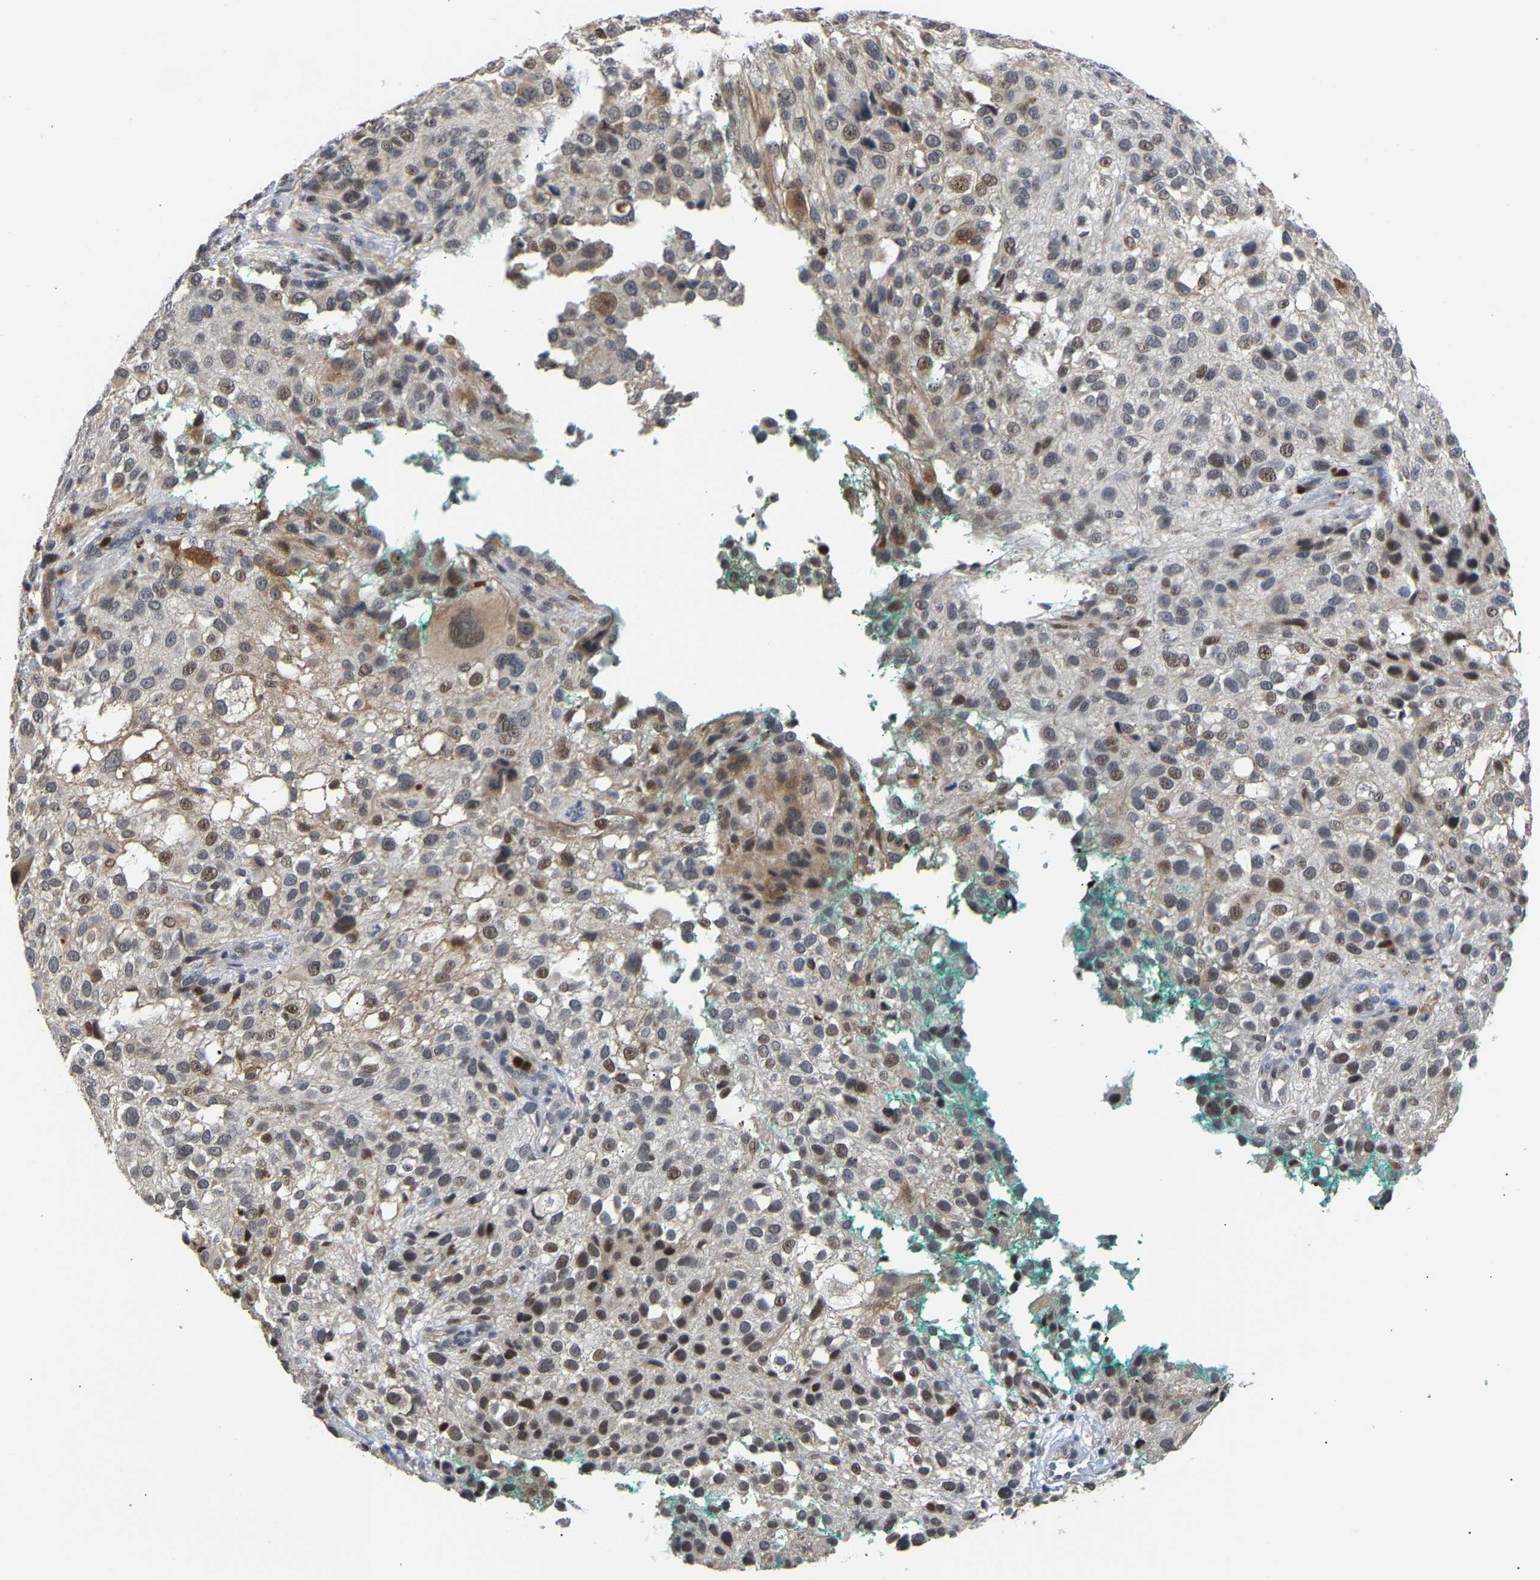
{"staining": {"intensity": "moderate", "quantity": "25%-75%", "location": "nuclear"}, "tissue": "melanoma", "cell_type": "Tumor cells", "image_type": "cancer", "snomed": [{"axis": "morphology", "description": "Necrosis, NOS"}, {"axis": "morphology", "description": "Malignant melanoma, NOS"}, {"axis": "topography", "description": "Skin"}], "caption": "High-magnification brightfield microscopy of malignant melanoma stained with DAB (3,3'-diaminobenzidine) (brown) and counterstained with hematoxylin (blue). tumor cells exhibit moderate nuclear staining is appreciated in about25%-75% of cells. (brown staining indicates protein expression, while blue staining denotes nuclei).", "gene": "TDRD7", "patient": {"sex": "female", "age": 87}}